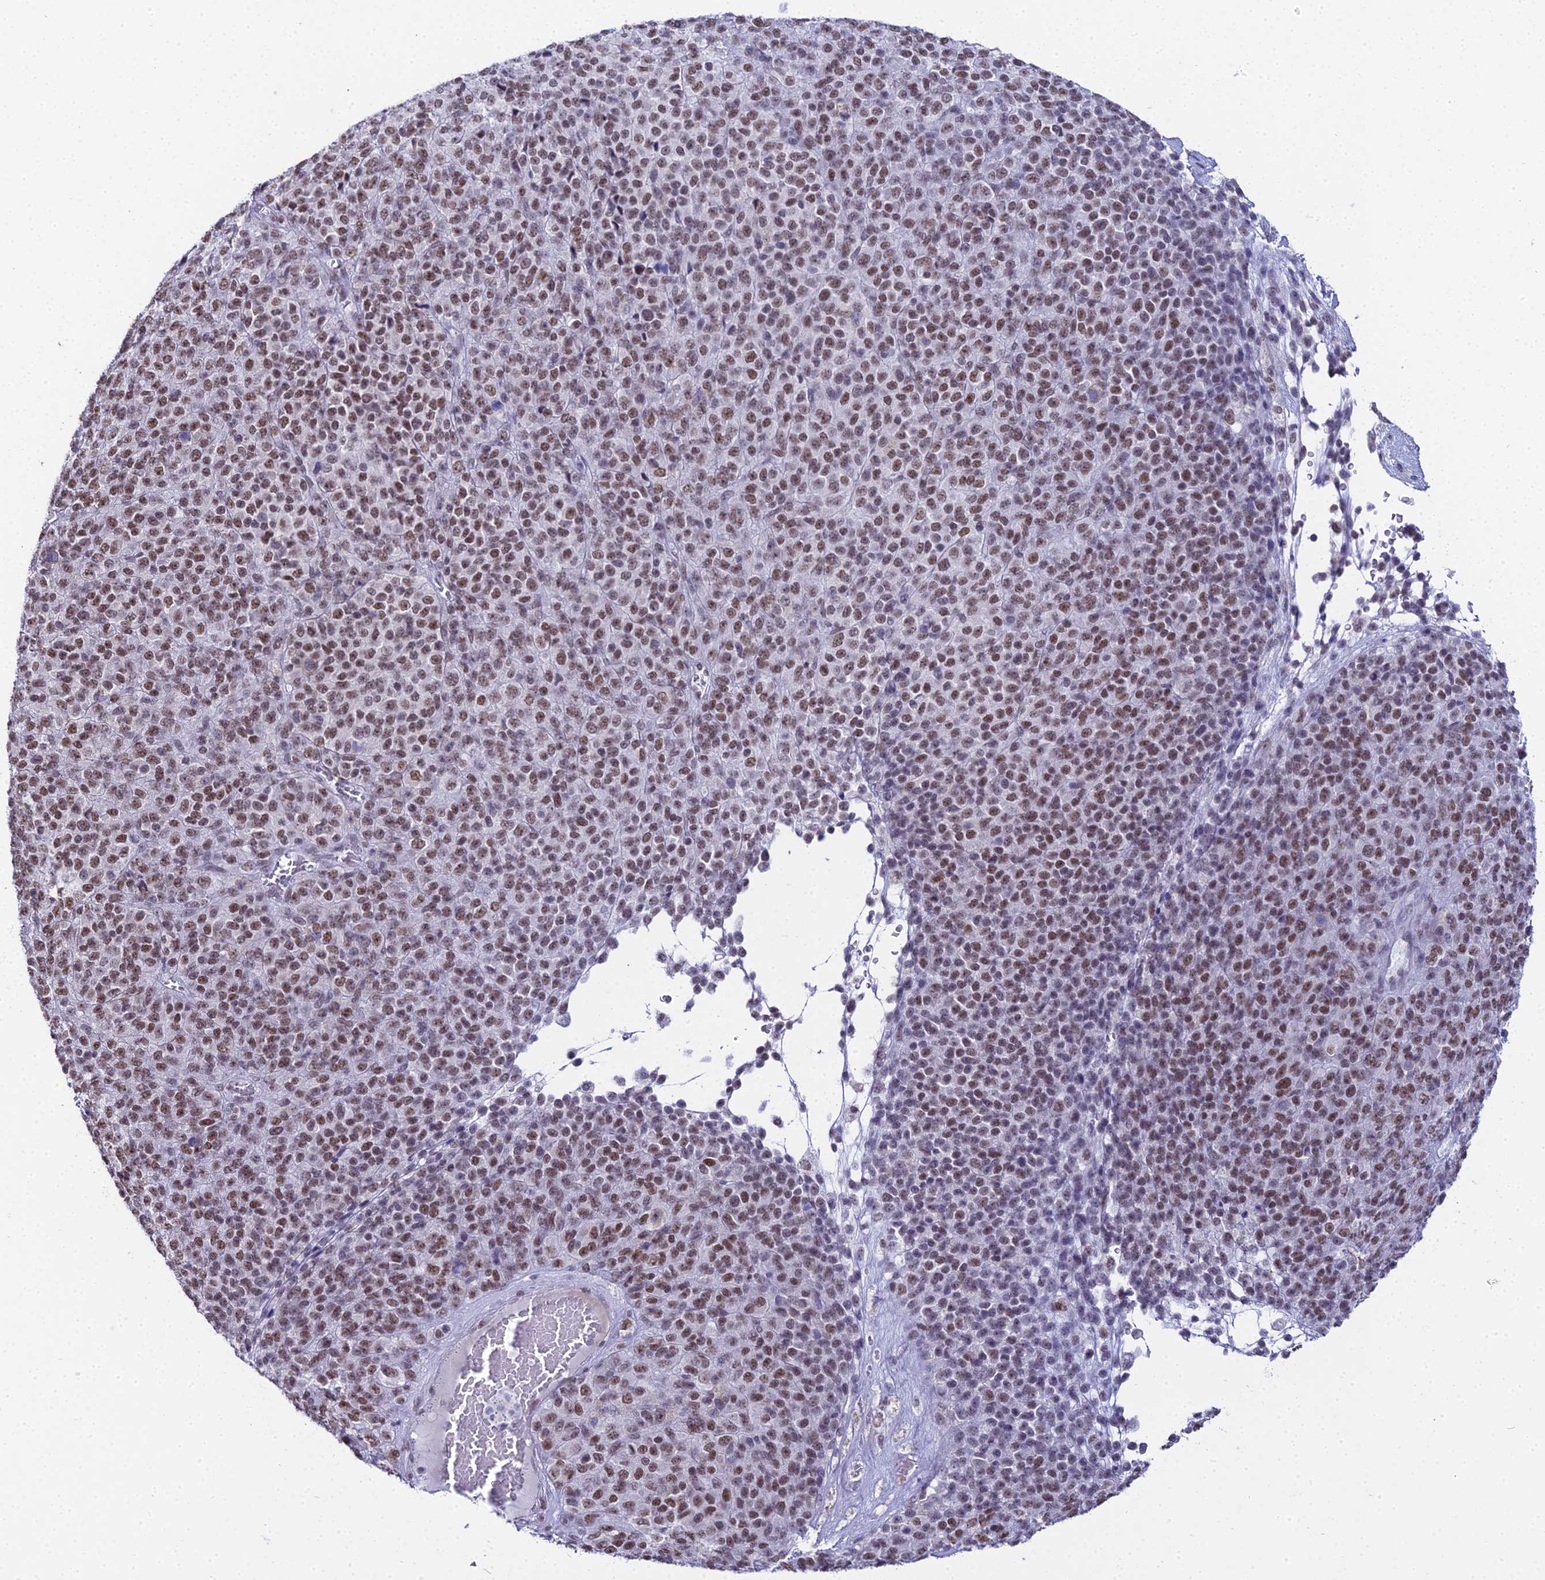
{"staining": {"intensity": "moderate", "quantity": ">75%", "location": "nuclear"}, "tissue": "melanoma", "cell_type": "Tumor cells", "image_type": "cancer", "snomed": [{"axis": "morphology", "description": "Malignant melanoma, Metastatic site"}, {"axis": "topography", "description": "Brain"}], "caption": "Immunohistochemistry micrograph of neoplastic tissue: melanoma stained using immunohistochemistry (IHC) shows medium levels of moderate protein expression localized specifically in the nuclear of tumor cells, appearing as a nuclear brown color.", "gene": "RBM12", "patient": {"sex": "female", "age": 56}}